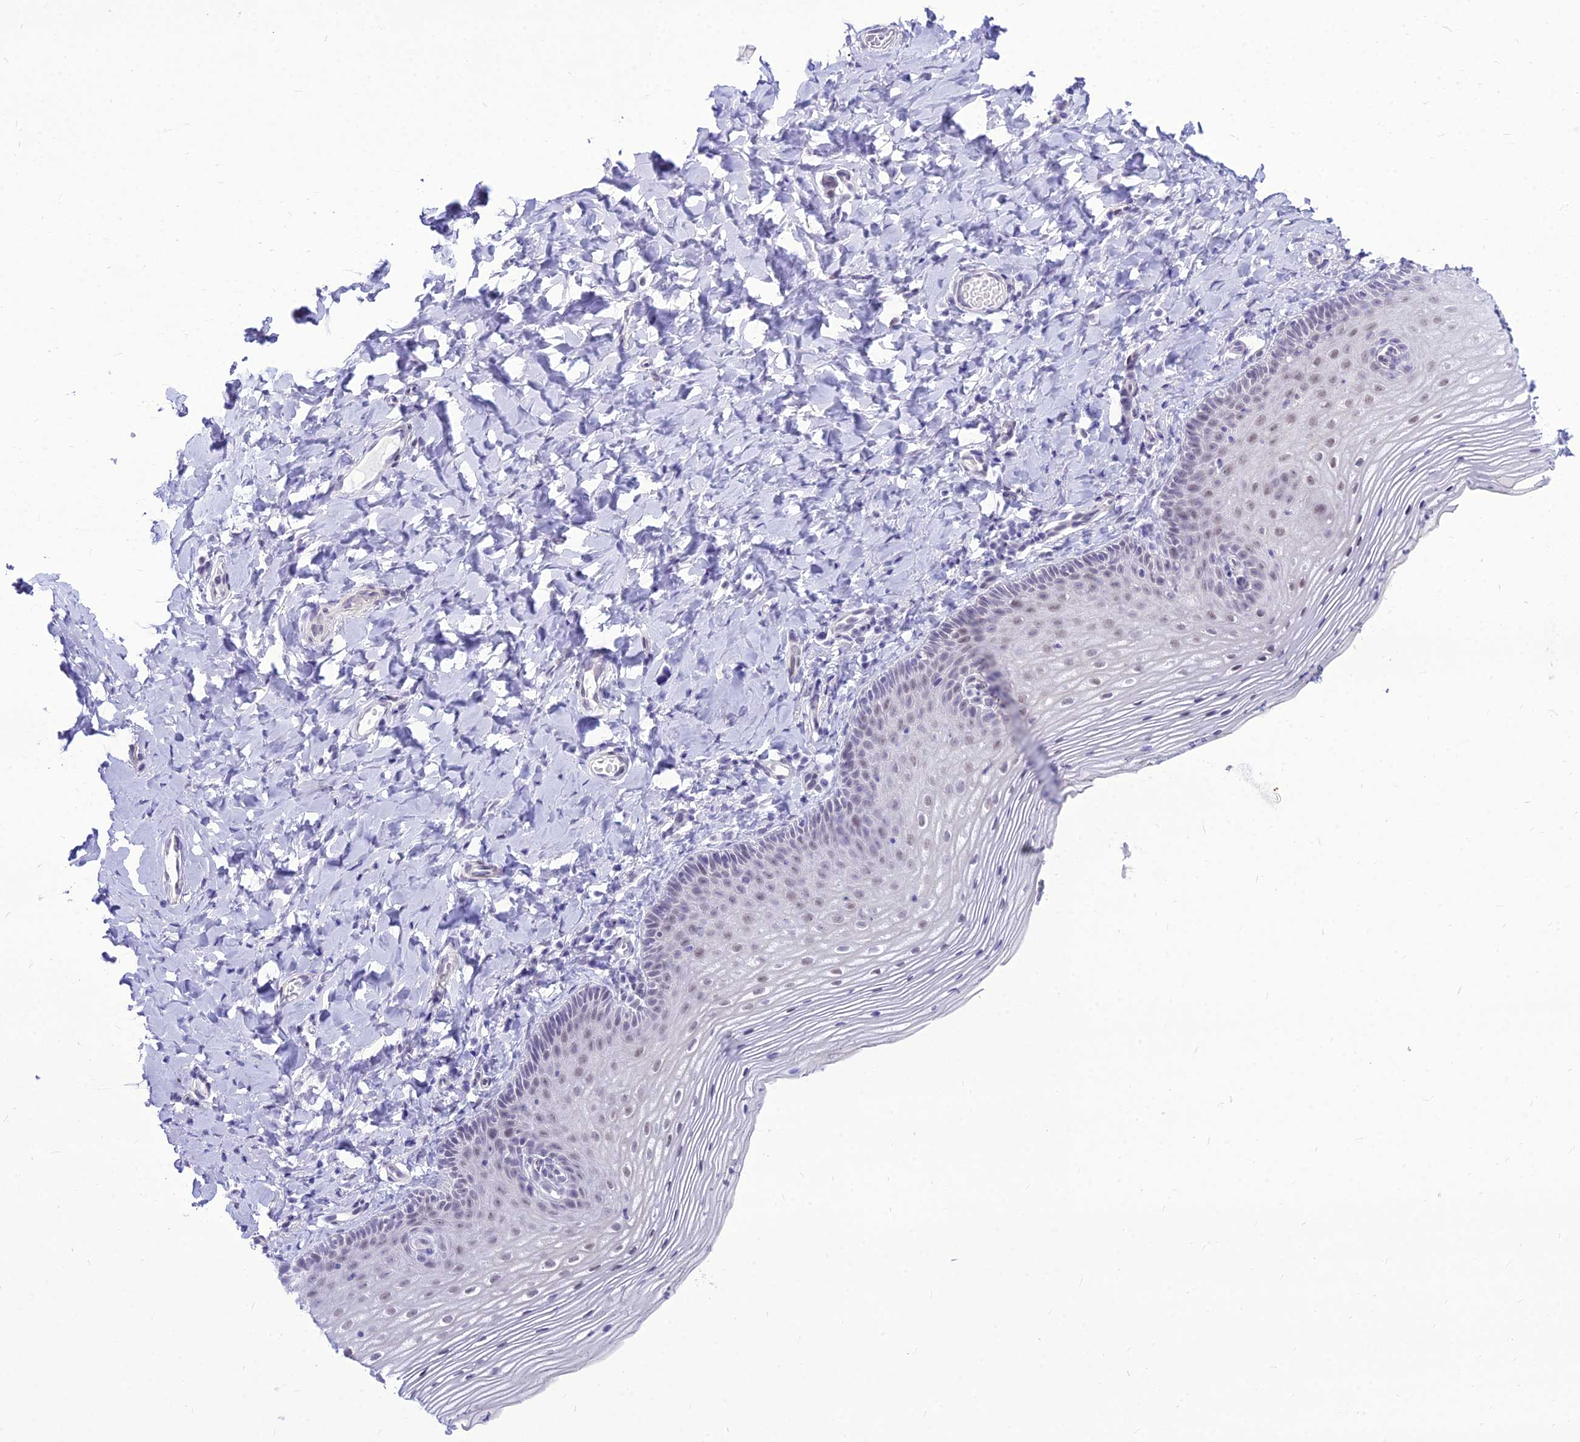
{"staining": {"intensity": "negative", "quantity": "none", "location": "none"}, "tissue": "vagina", "cell_type": "Squamous epithelial cells", "image_type": "normal", "snomed": [{"axis": "morphology", "description": "Normal tissue, NOS"}, {"axis": "topography", "description": "Vagina"}], "caption": "The photomicrograph exhibits no significant expression in squamous epithelial cells of vagina.", "gene": "DHX40", "patient": {"sex": "female", "age": 60}}